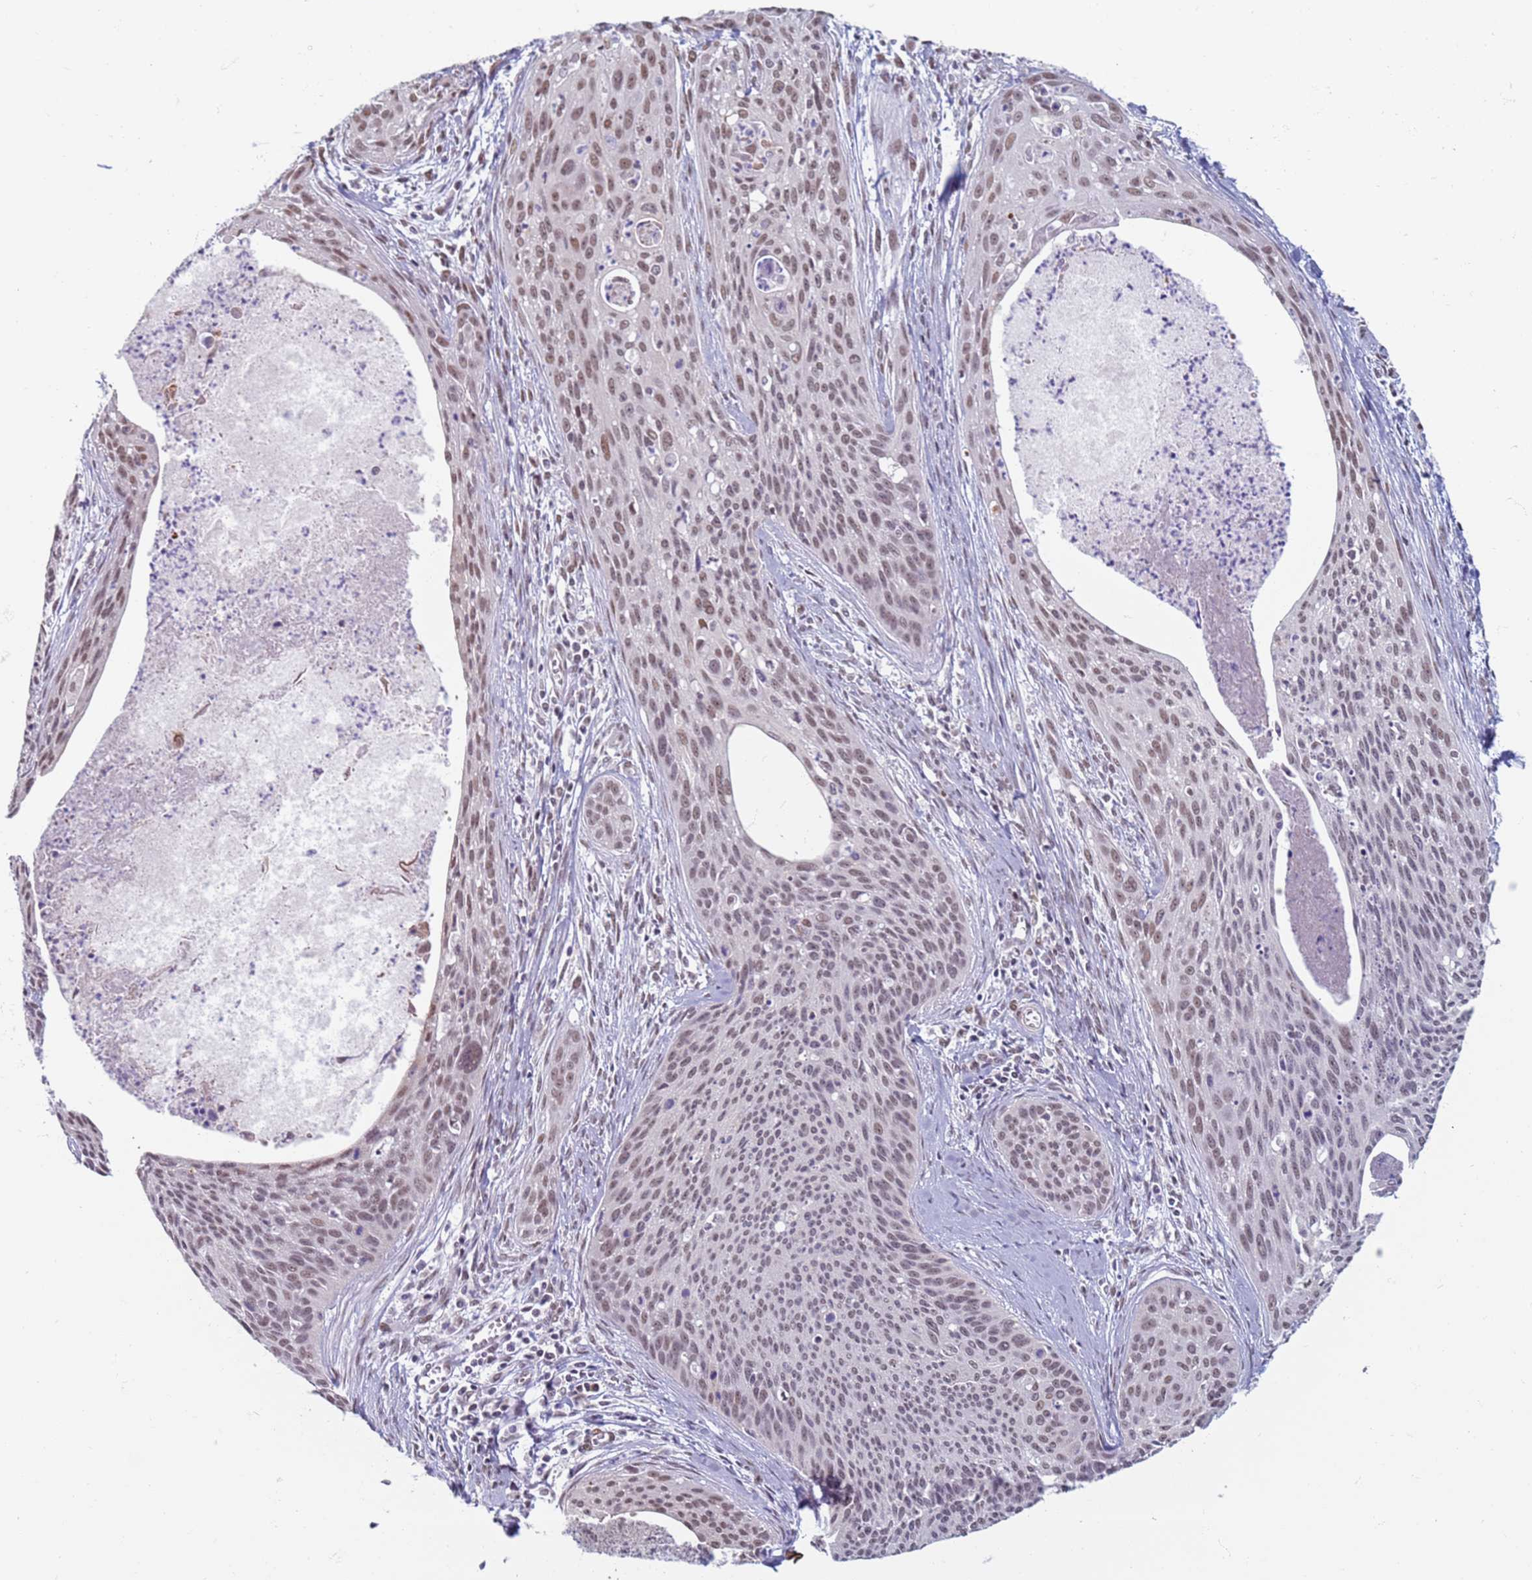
{"staining": {"intensity": "weak", "quantity": ">75%", "location": "nuclear"}, "tissue": "cervical cancer", "cell_type": "Tumor cells", "image_type": "cancer", "snomed": [{"axis": "morphology", "description": "Squamous cell carcinoma, NOS"}, {"axis": "topography", "description": "Cervix"}], "caption": "An image showing weak nuclear staining in approximately >75% of tumor cells in cervical squamous cell carcinoma, as visualized by brown immunohistochemical staining.", "gene": "SAE1", "patient": {"sex": "female", "age": 55}}